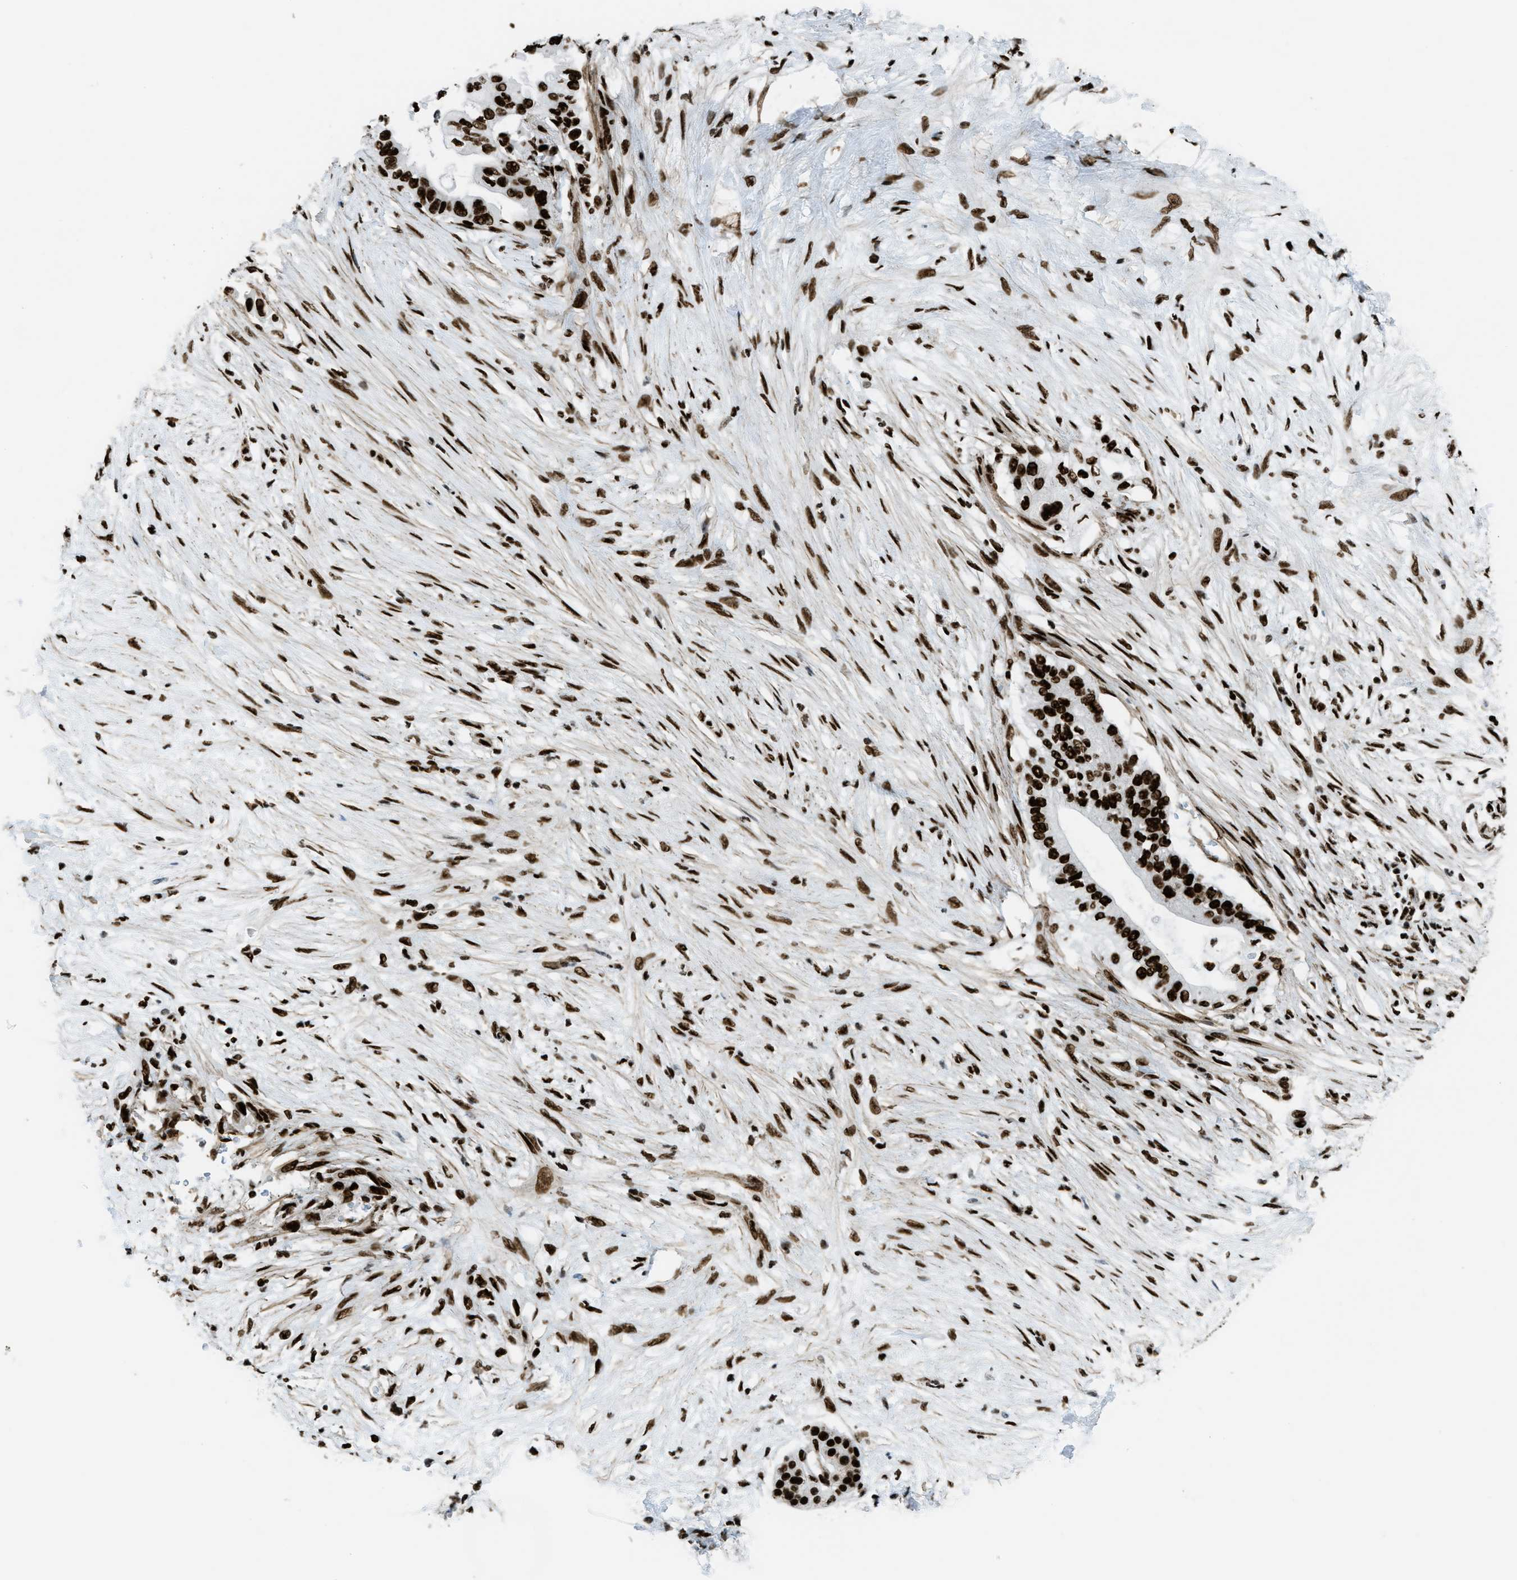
{"staining": {"intensity": "strong", "quantity": ">75%", "location": "nuclear"}, "tissue": "pancreatic cancer", "cell_type": "Tumor cells", "image_type": "cancer", "snomed": [{"axis": "morphology", "description": "Normal tissue, NOS"}, {"axis": "morphology", "description": "Adenocarcinoma, NOS"}, {"axis": "topography", "description": "Pancreas"}, {"axis": "topography", "description": "Duodenum"}], "caption": "A histopathology image of adenocarcinoma (pancreatic) stained for a protein displays strong nuclear brown staining in tumor cells. The staining was performed using DAB, with brown indicating positive protein expression. Nuclei are stained blue with hematoxylin.", "gene": "ZNF207", "patient": {"sex": "female", "age": 60}}